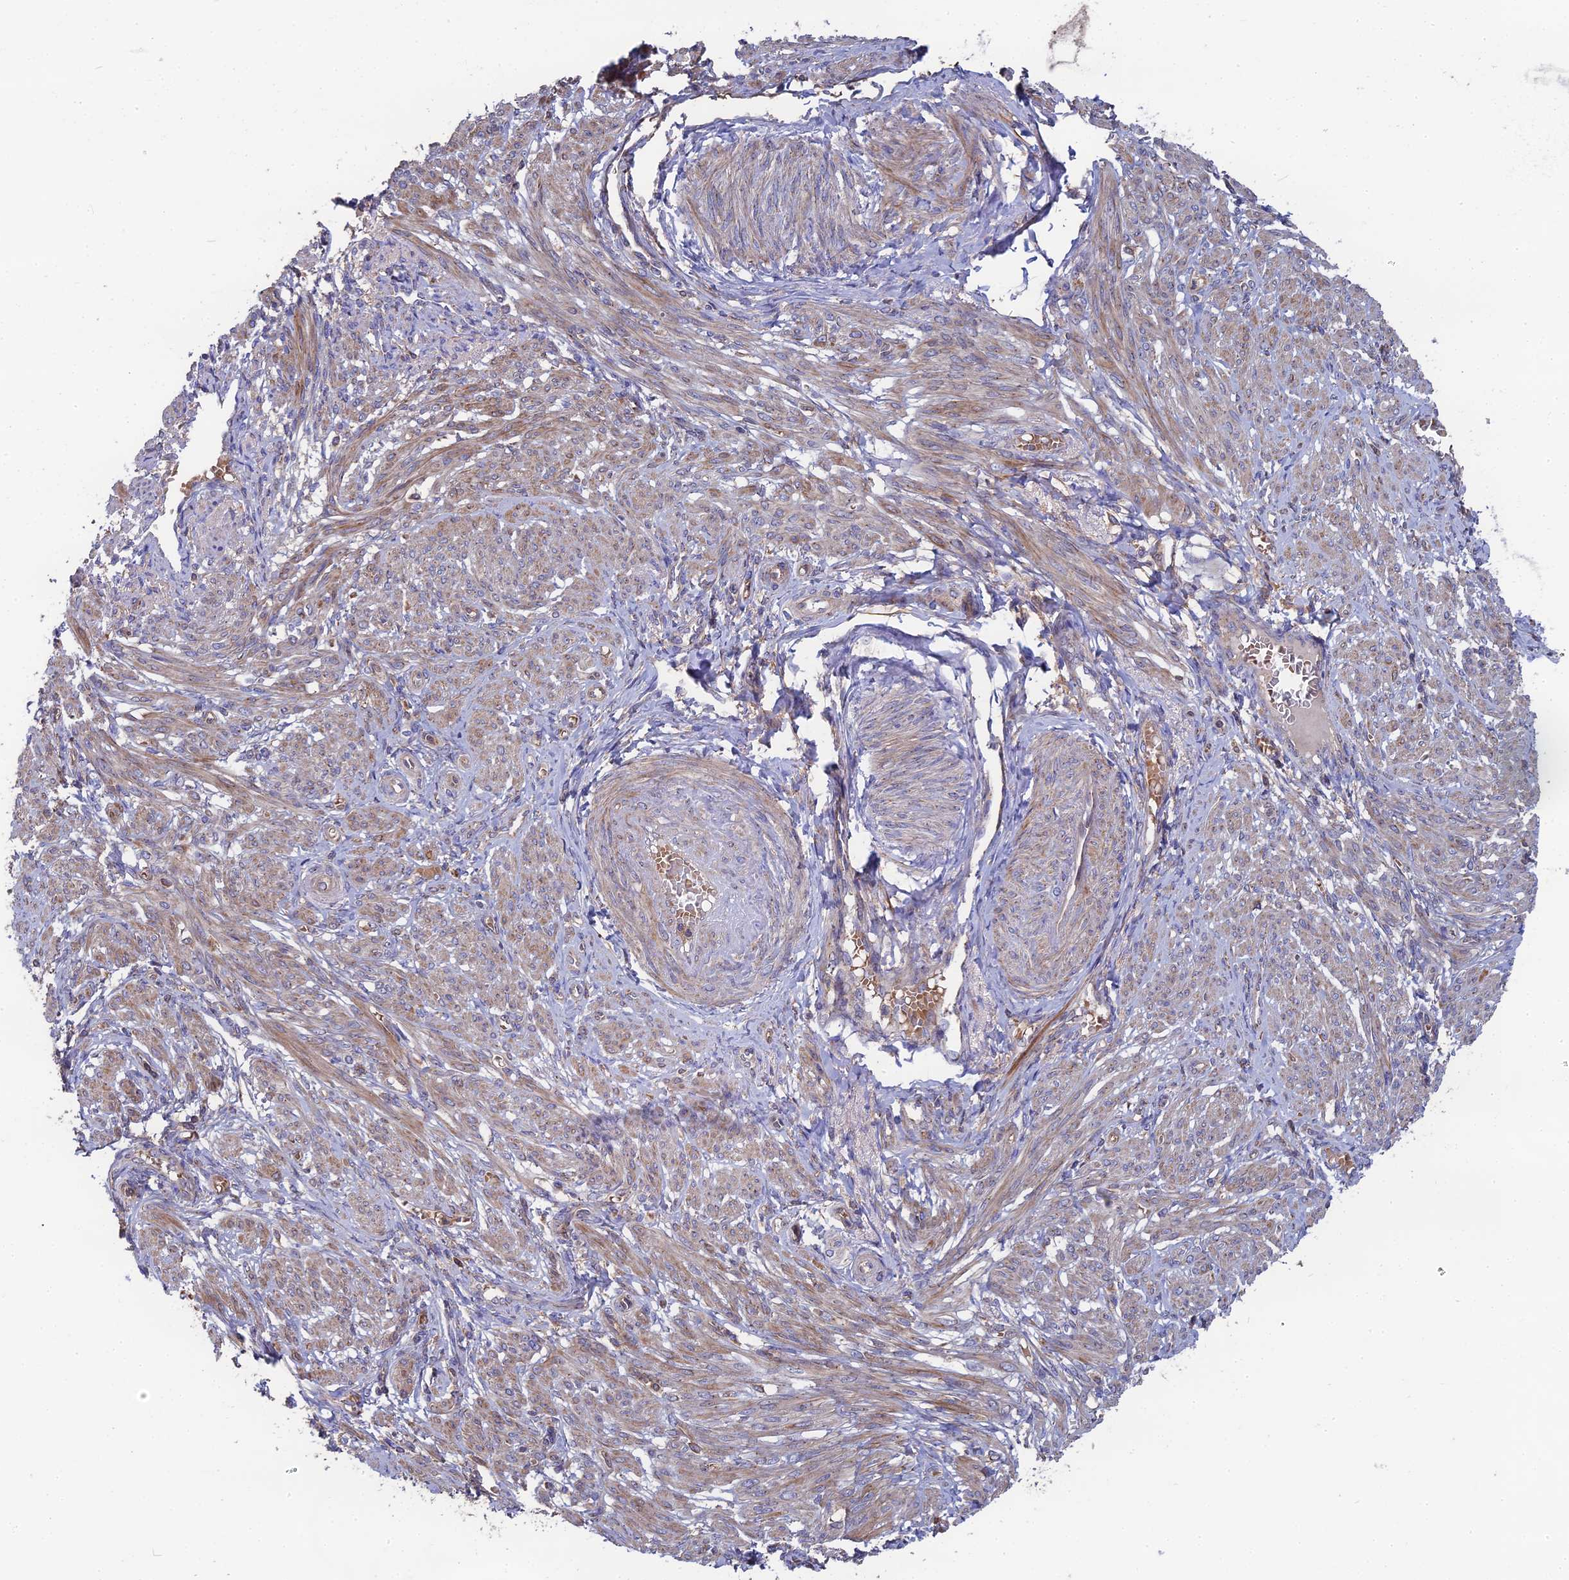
{"staining": {"intensity": "moderate", "quantity": "25%-75%", "location": "cytoplasmic/membranous"}, "tissue": "smooth muscle", "cell_type": "Smooth muscle cells", "image_type": "normal", "snomed": [{"axis": "morphology", "description": "Normal tissue, NOS"}, {"axis": "topography", "description": "Smooth muscle"}], "caption": "Moderate cytoplasmic/membranous staining for a protein is seen in approximately 25%-75% of smooth muscle cells of normal smooth muscle using IHC.", "gene": "RPIA", "patient": {"sex": "female", "age": 39}}